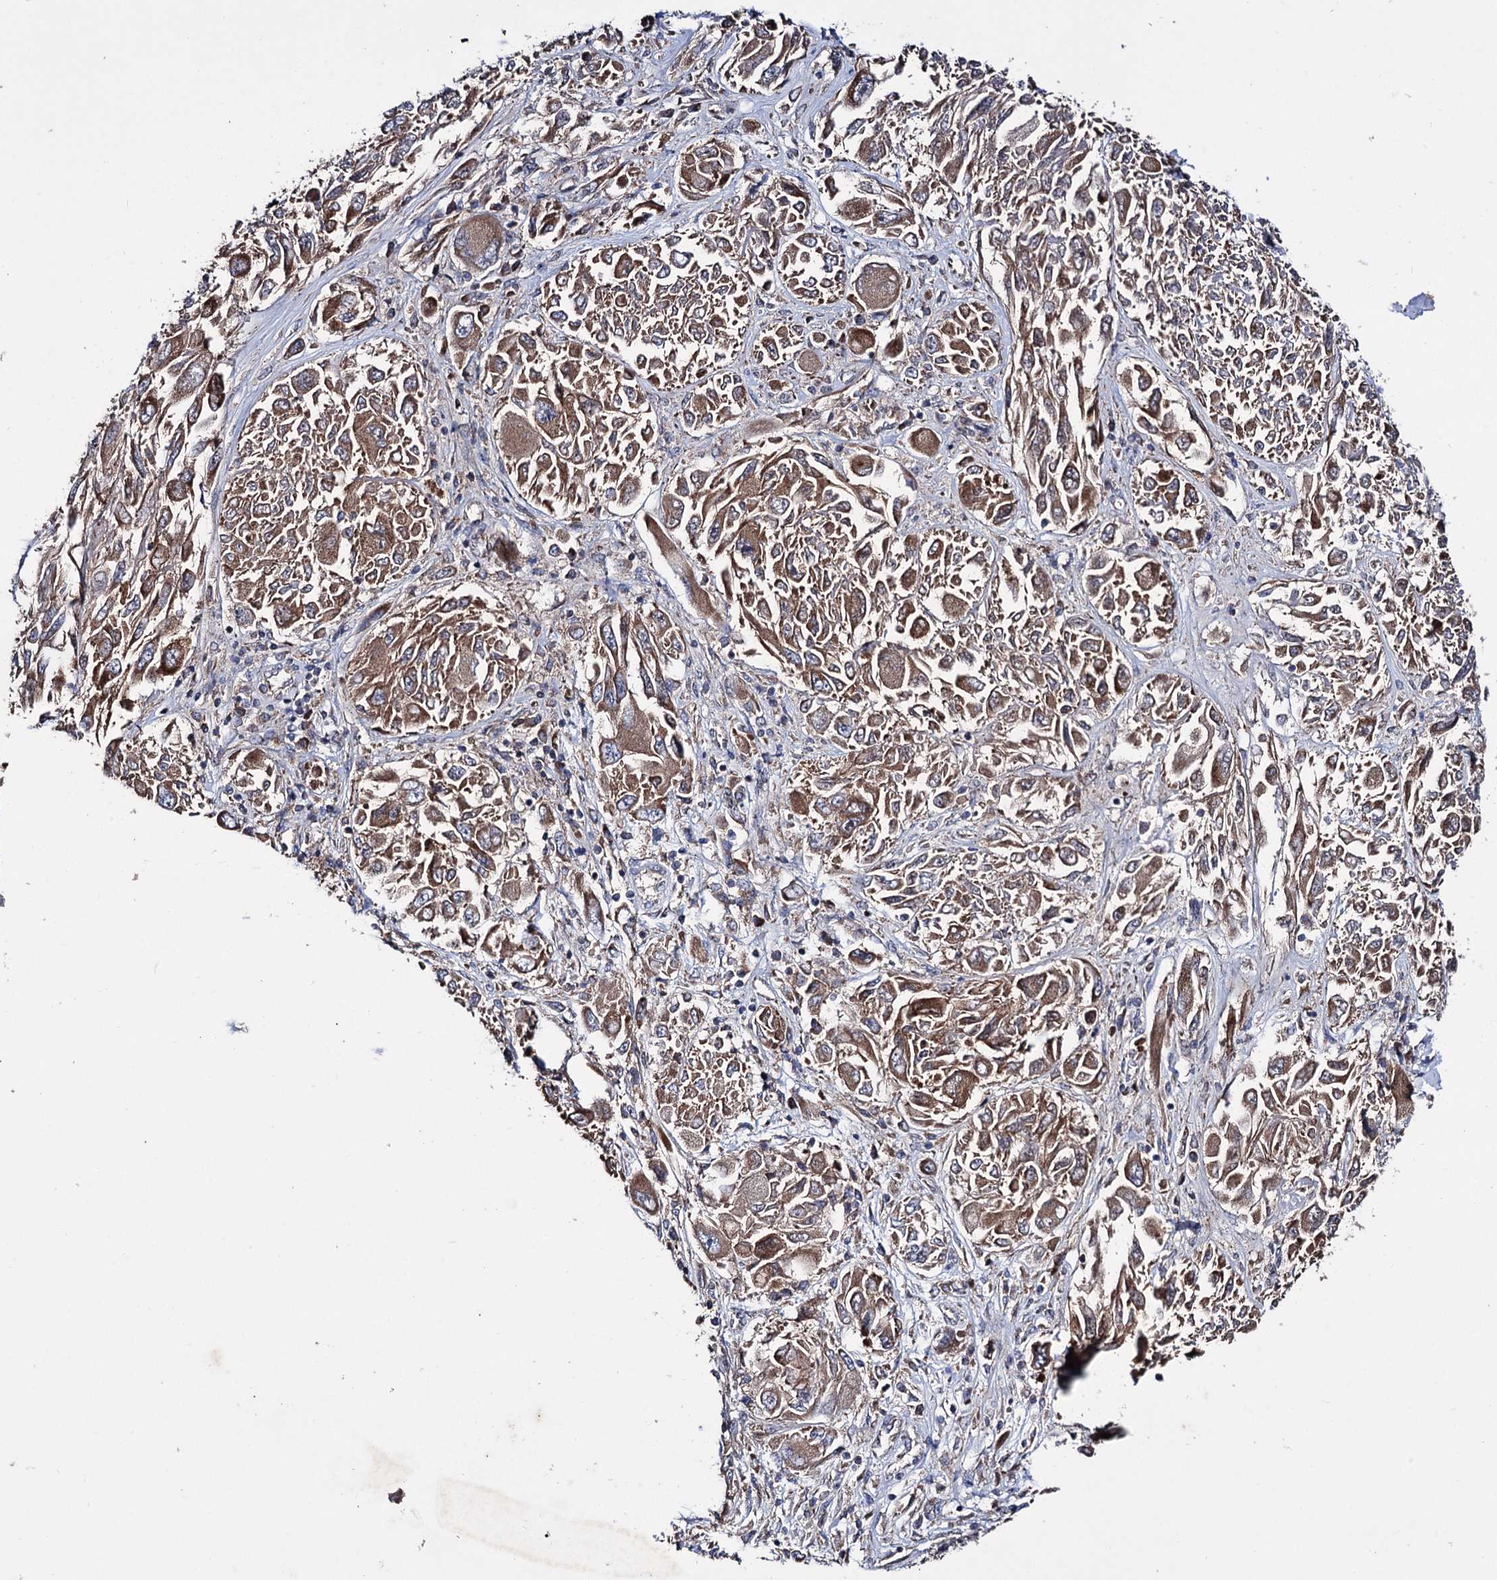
{"staining": {"intensity": "moderate", "quantity": ">75%", "location": "cytoplasmic/membranous"}, "tissue": "melanoma", "cell_type": "Tumor cells", "image_type": "cancer", "snomed": [{"axis": "morphology", "description": "Malignant melanoma, NOS"}, {"axis": "topography", "description": "Skin"}], "caption": "Tumor cells reveal medium levels of moderate cytoplasmic/membranous expression in approximately >75% of cells in human malignant melanoma.", "gene": "CLPB", "patient": {"sex": "female", "age": 91}}